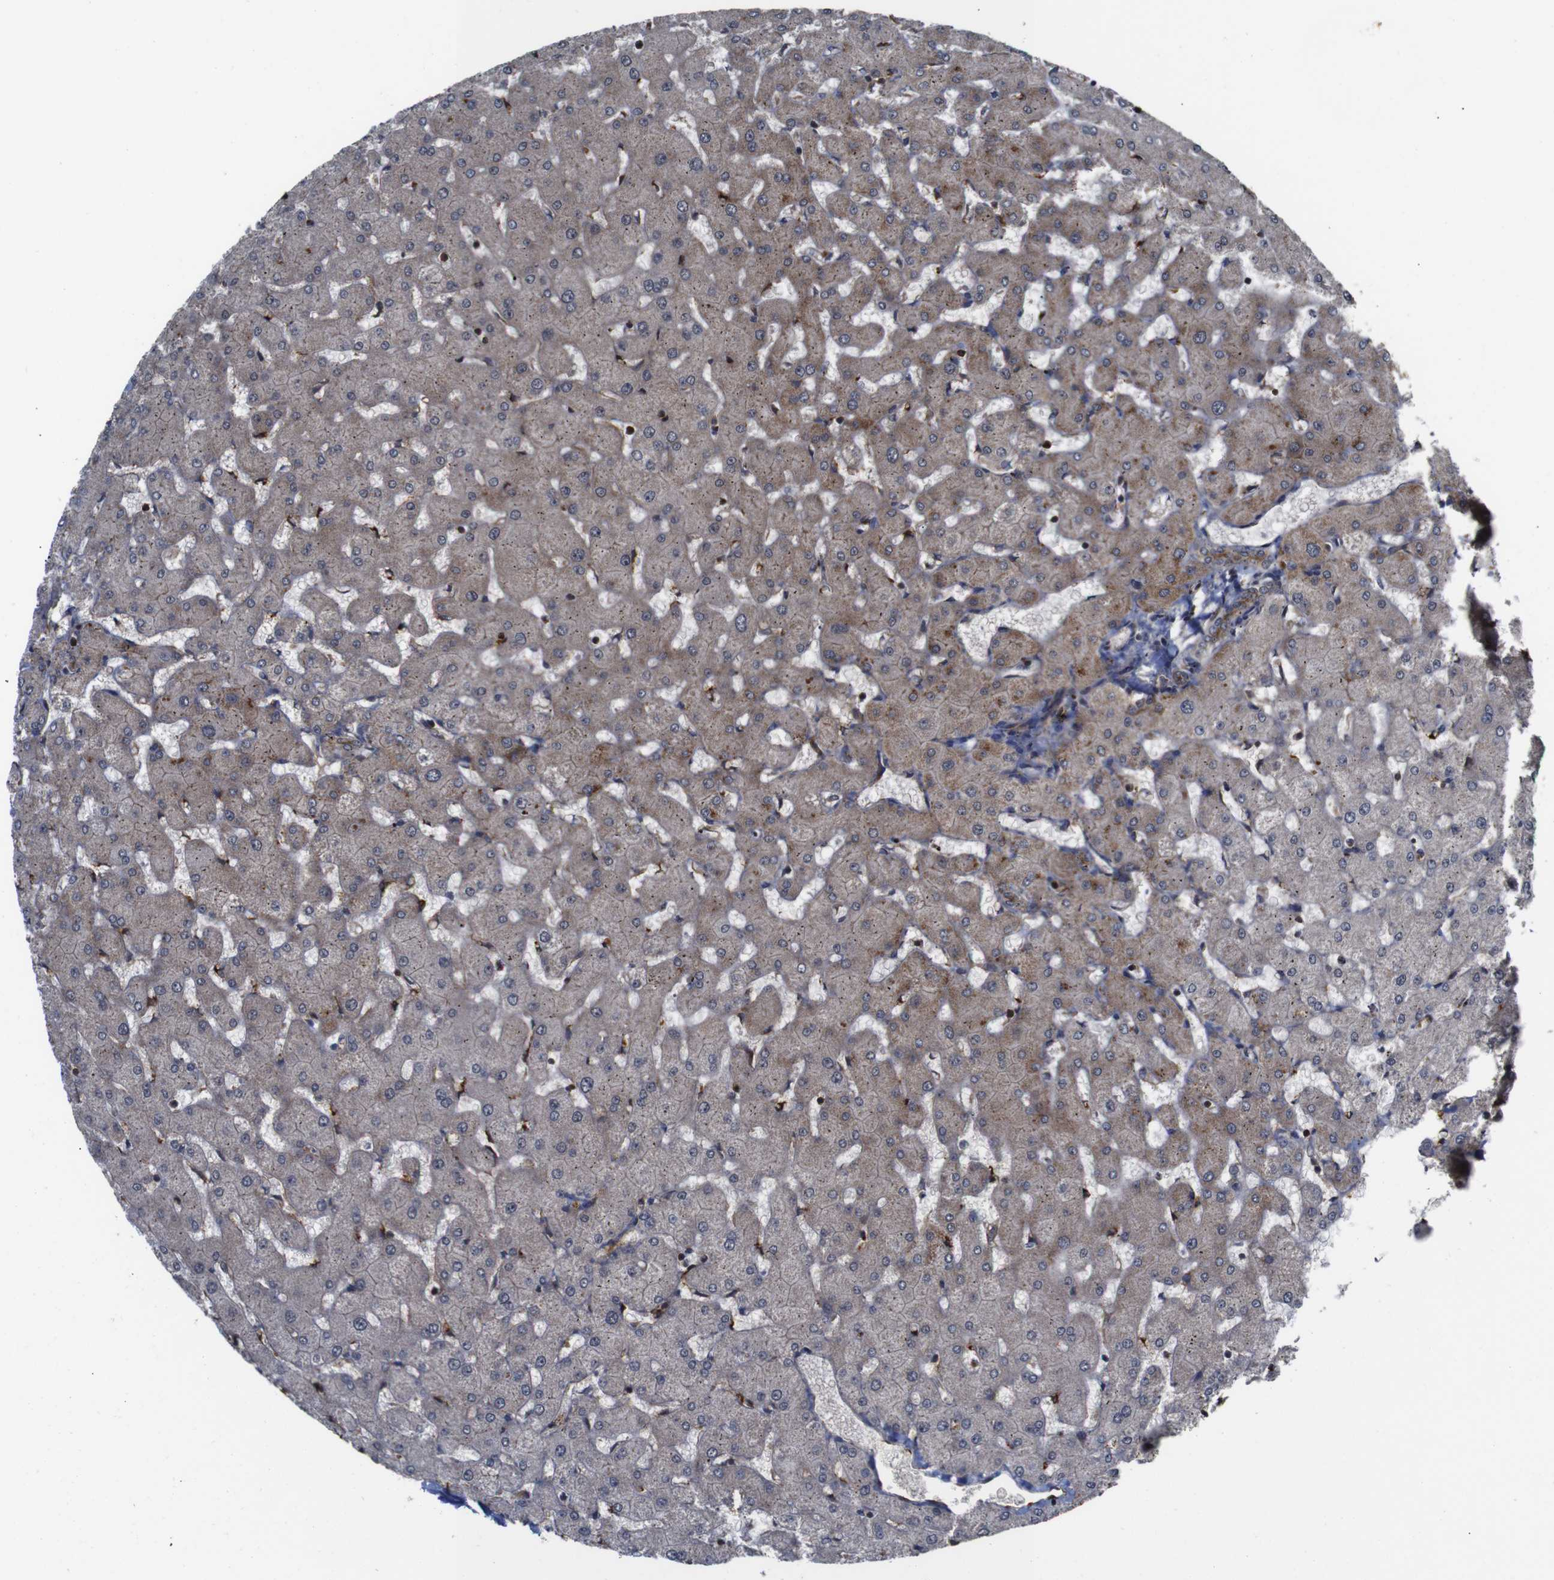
{"staining": {"intensity": "moderate", "quantity": ">75%", "location": "cytoplasmic/membranous"}, "tissue": "liver", "cell_type": "Cholangiocytes", "image_type": "normal", "snomed": [{"axis": "morphology", "description": "Normal tissue, NOS"}, {"axis": "topography", "description": "Liver"}], "caption": "A micrograph of human liver stained for a protein exhibits moderate cytoplasmic/membranous brown staining in cholangiocytes. Immunohistochemistry stains the protein in brown and the nuclei are stained blue.", "gene": "NANOS1", "patient": {"sex": "female", "age": 63}}